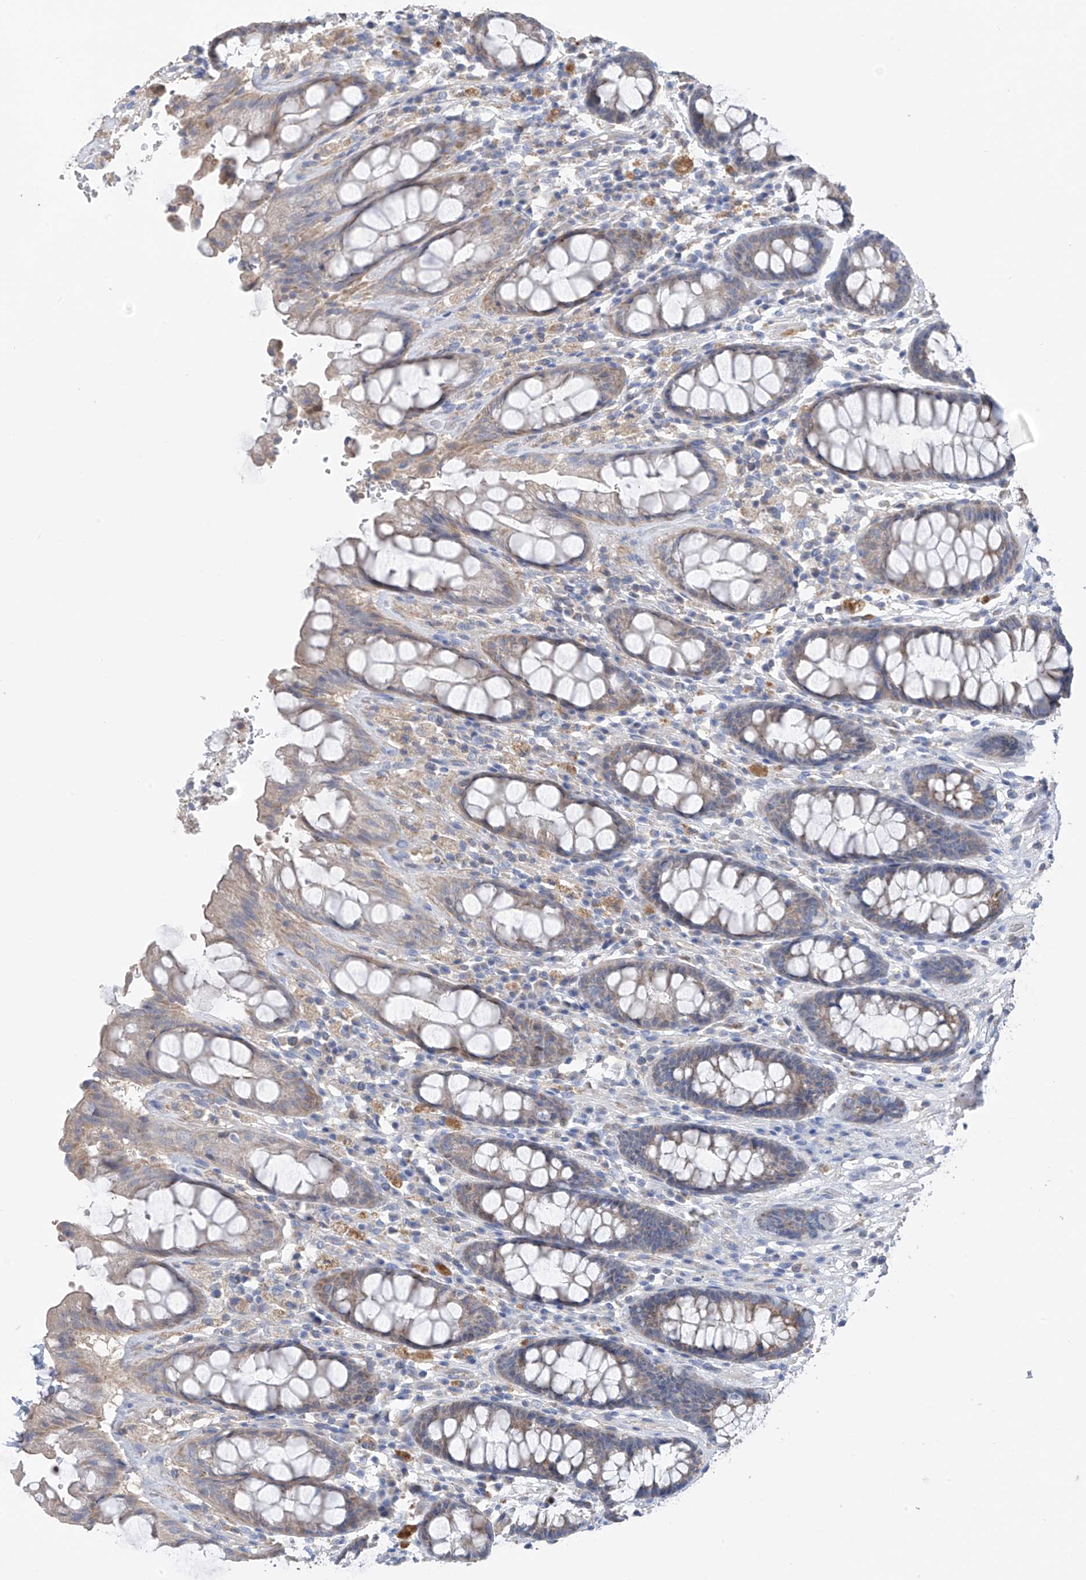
{"staining": {"intensity": "moderate", "quantity": "25%-75%", "location": "cytoplasmic/membranous"}, "tissue": "rectum", "cell_type": "Glandular cells", "image_type": "normal", "snomed": [{"axis": "morphology", "description": "Normal tissue, NOS"}, {"axis": "topography", "description": "Rectum"}], "caption": "Normal rectum was stained to show a protein in brown. There is medium levels of moderate cytoplasmic/membranous staining in approximately 25%-75% of glandular cells.", "gene": "SYN3", "patient": {"sex": "male", "age": 64}}